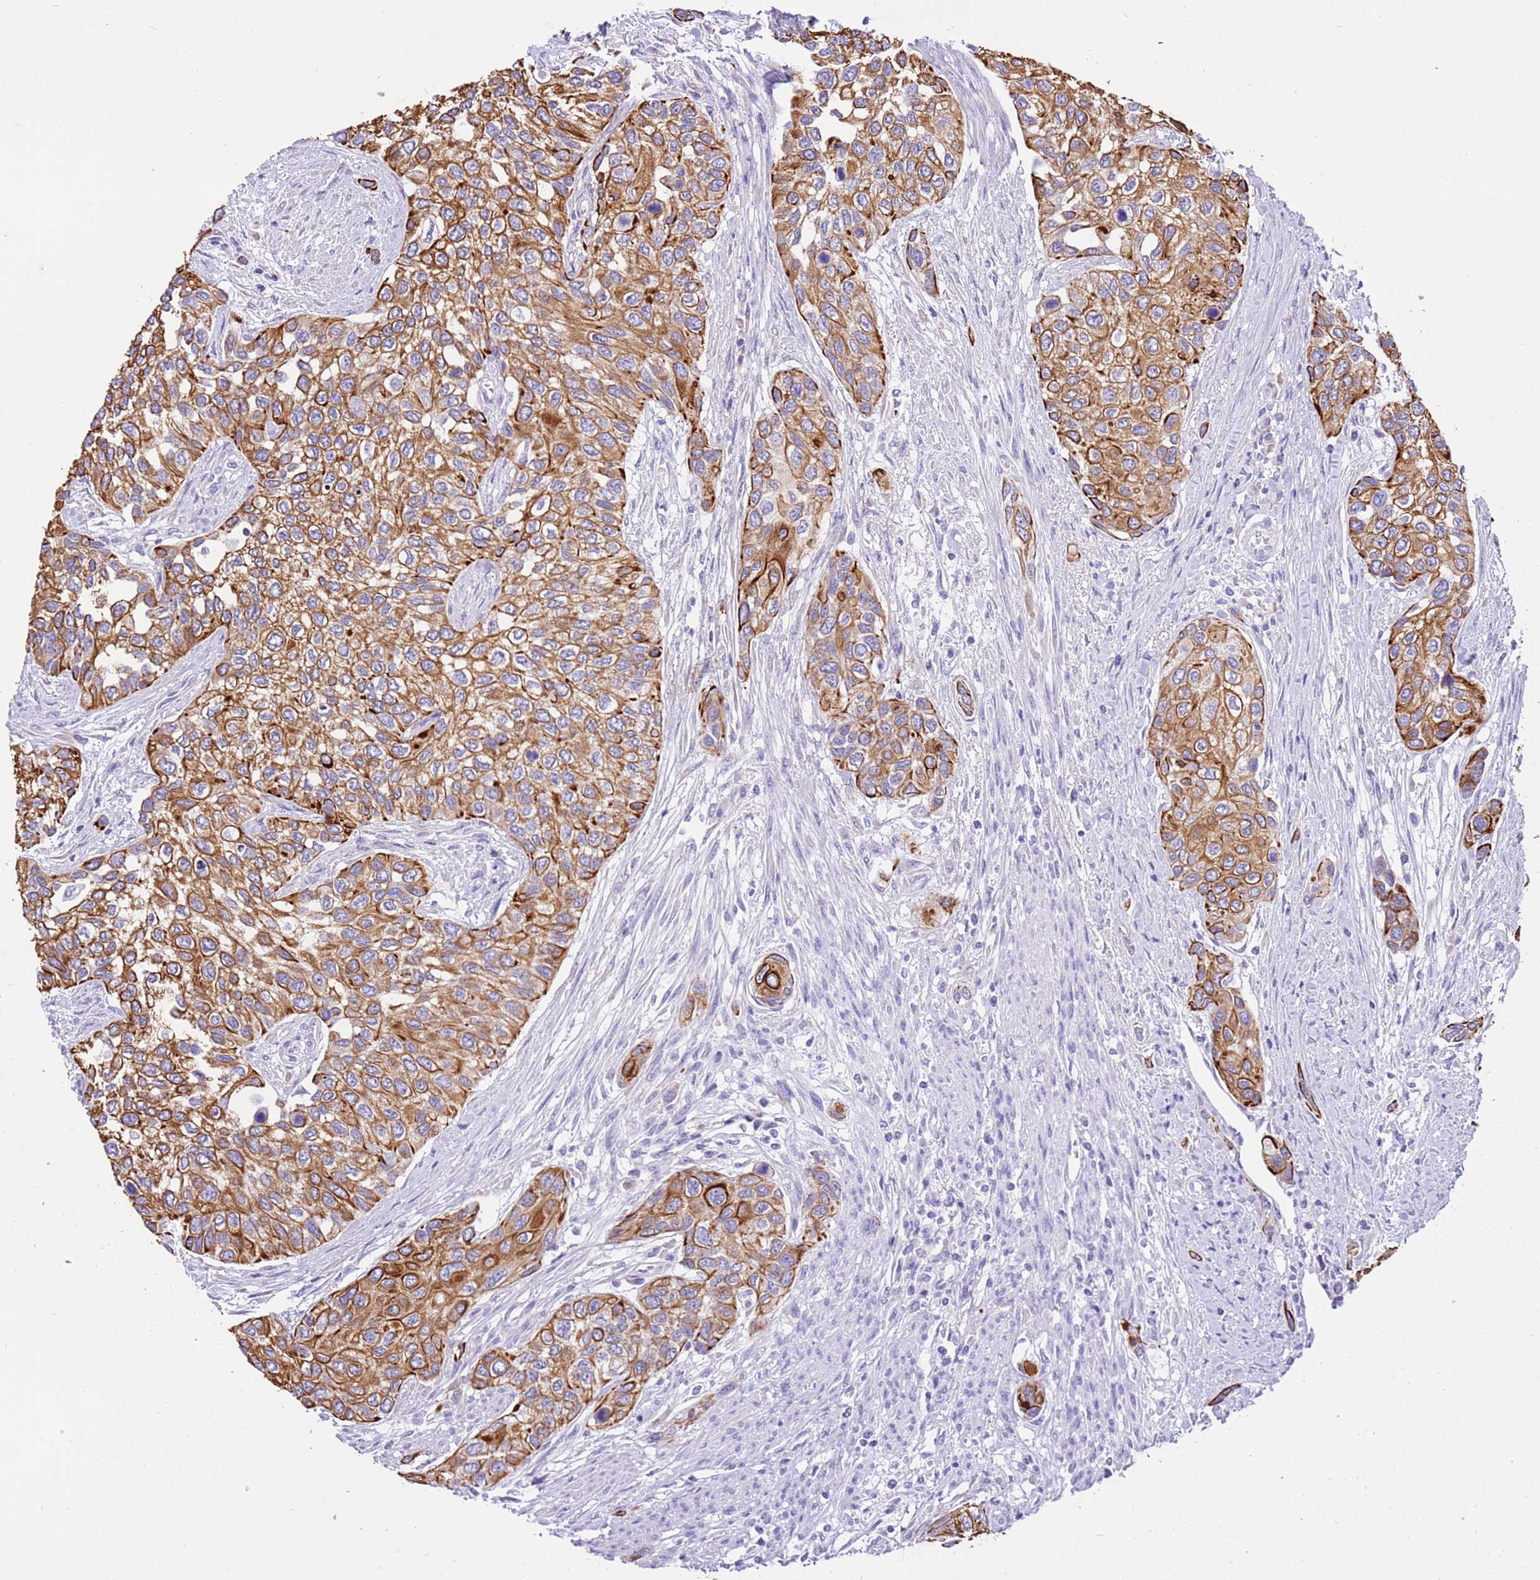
{"staining": {"intensity": "strong", "quantity": ">75%", "location": "cytoplasmic/membranous"}, "tissue": "urothelial cancer", "cell_type": "Tumor cells", "image_type": "cancer", "snomed": [{"axis": "morphology", "description": "Normal tissue, NOS"}, {"axis": "morphology", "description": "Urothelial carcinoma, High grade"}, {"axis": "topography", "description": "Vascular tissue"}, {"axis": "topography", "description": "Urinary bladder"}], "caption": "About >75% of tumor cells in human urothelial cancer exhibit strong cytoplasmic/membranous protein positivity as visualized by brown immunohistochemical staining.", "gene": "R3HDM4", "patient": {"sex": "female", "age": 56}}